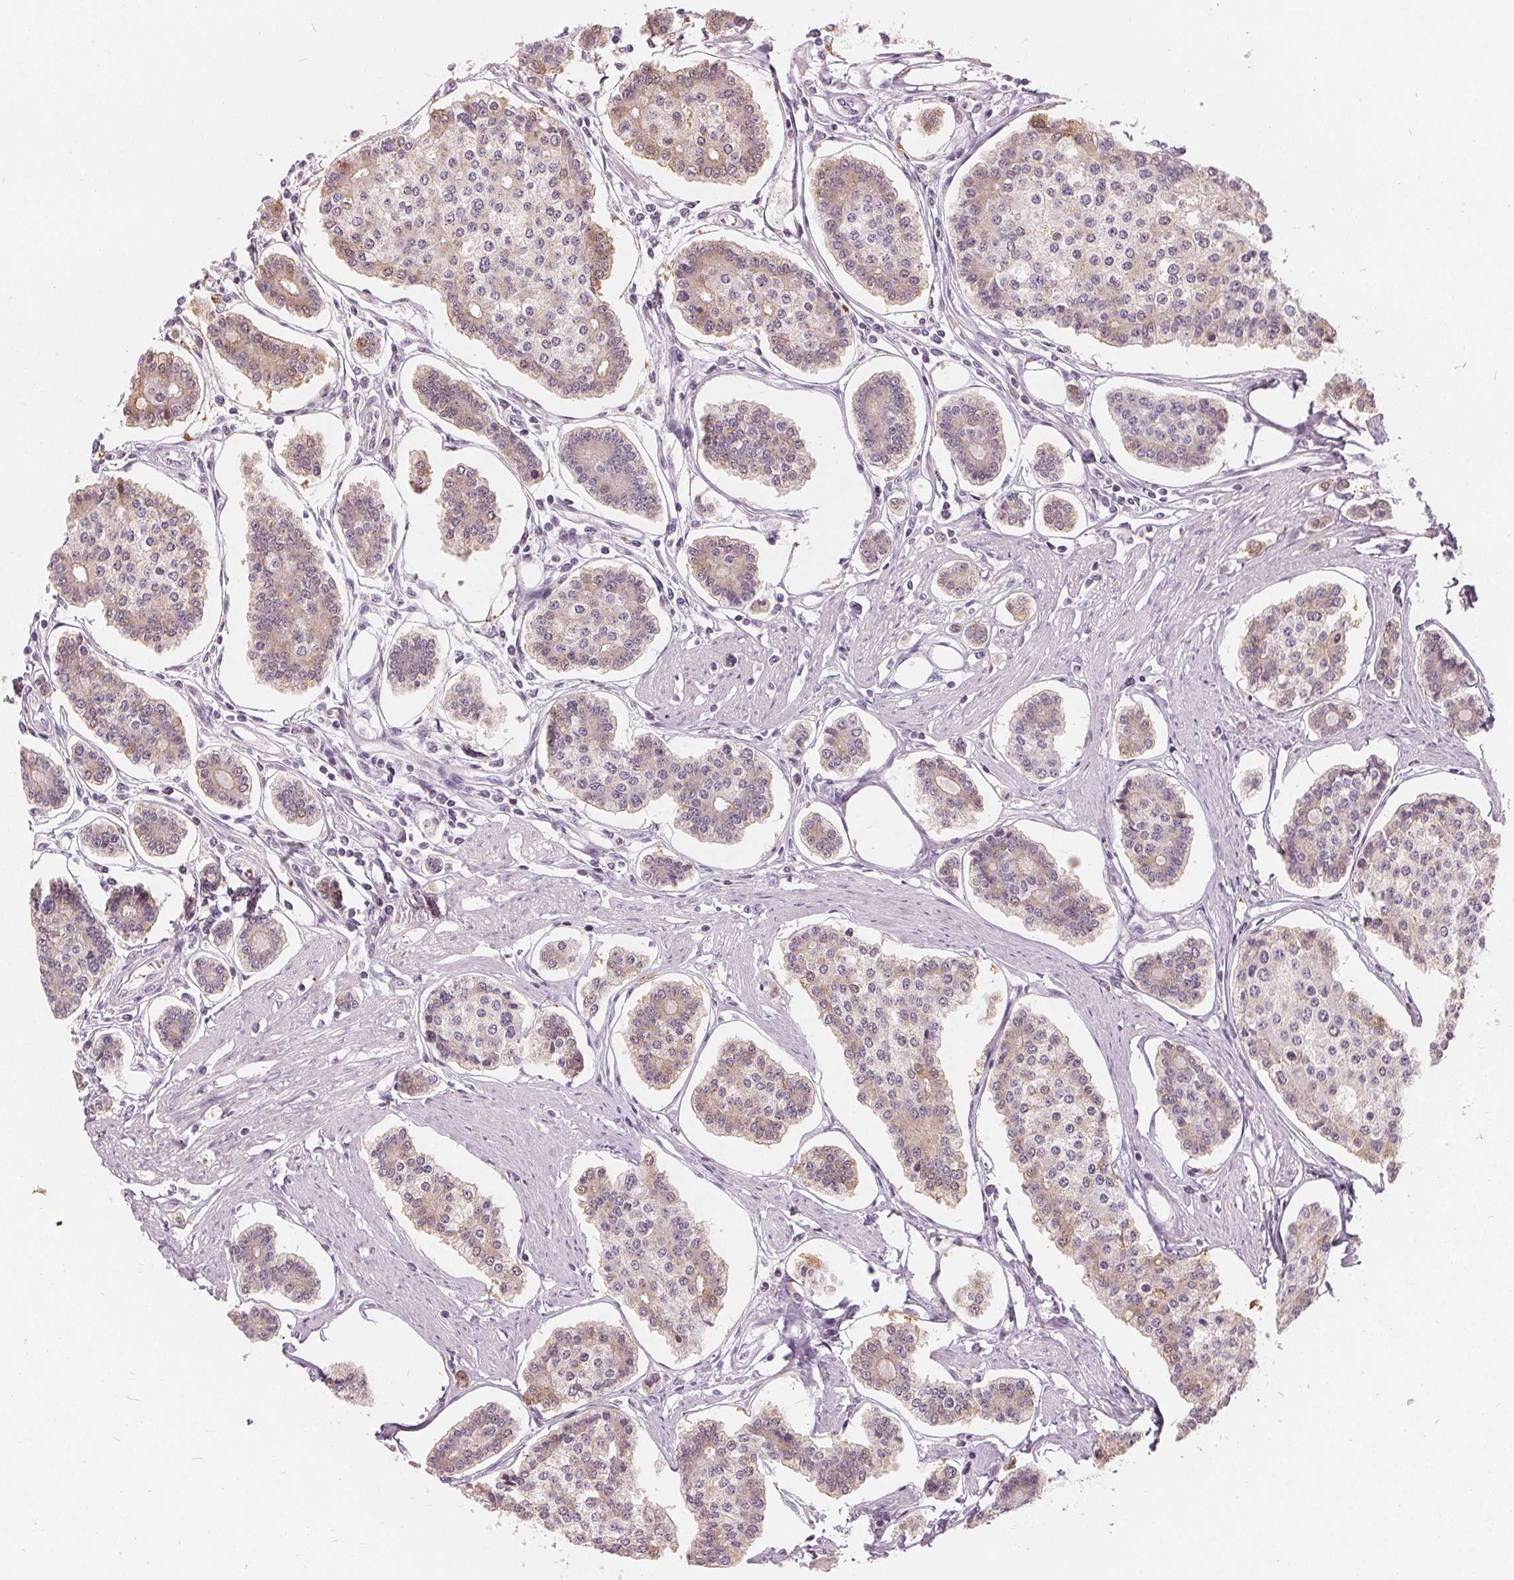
{"staining": {"intensity": "weak", "quantity": "25%-75%", "location": "cytoplasmic/membranous"}, "tissue": "carcinoid", "cell_type": "Tumor cells", "image_type": "cancer", "snomed": [{"axis": "morphology", "description": "Carcinoid, malignant, NOS"}, {"axis": "topography", "description": "Small intestine"}], "caption": "Tumor cells demonstrate low levels of weak cytoplasmic/membranous staining in approximately 25%-75% of cells in human malignant carcinoid.", "gene": "HOPX", "patient": {"sex": "female", "age": 65}}